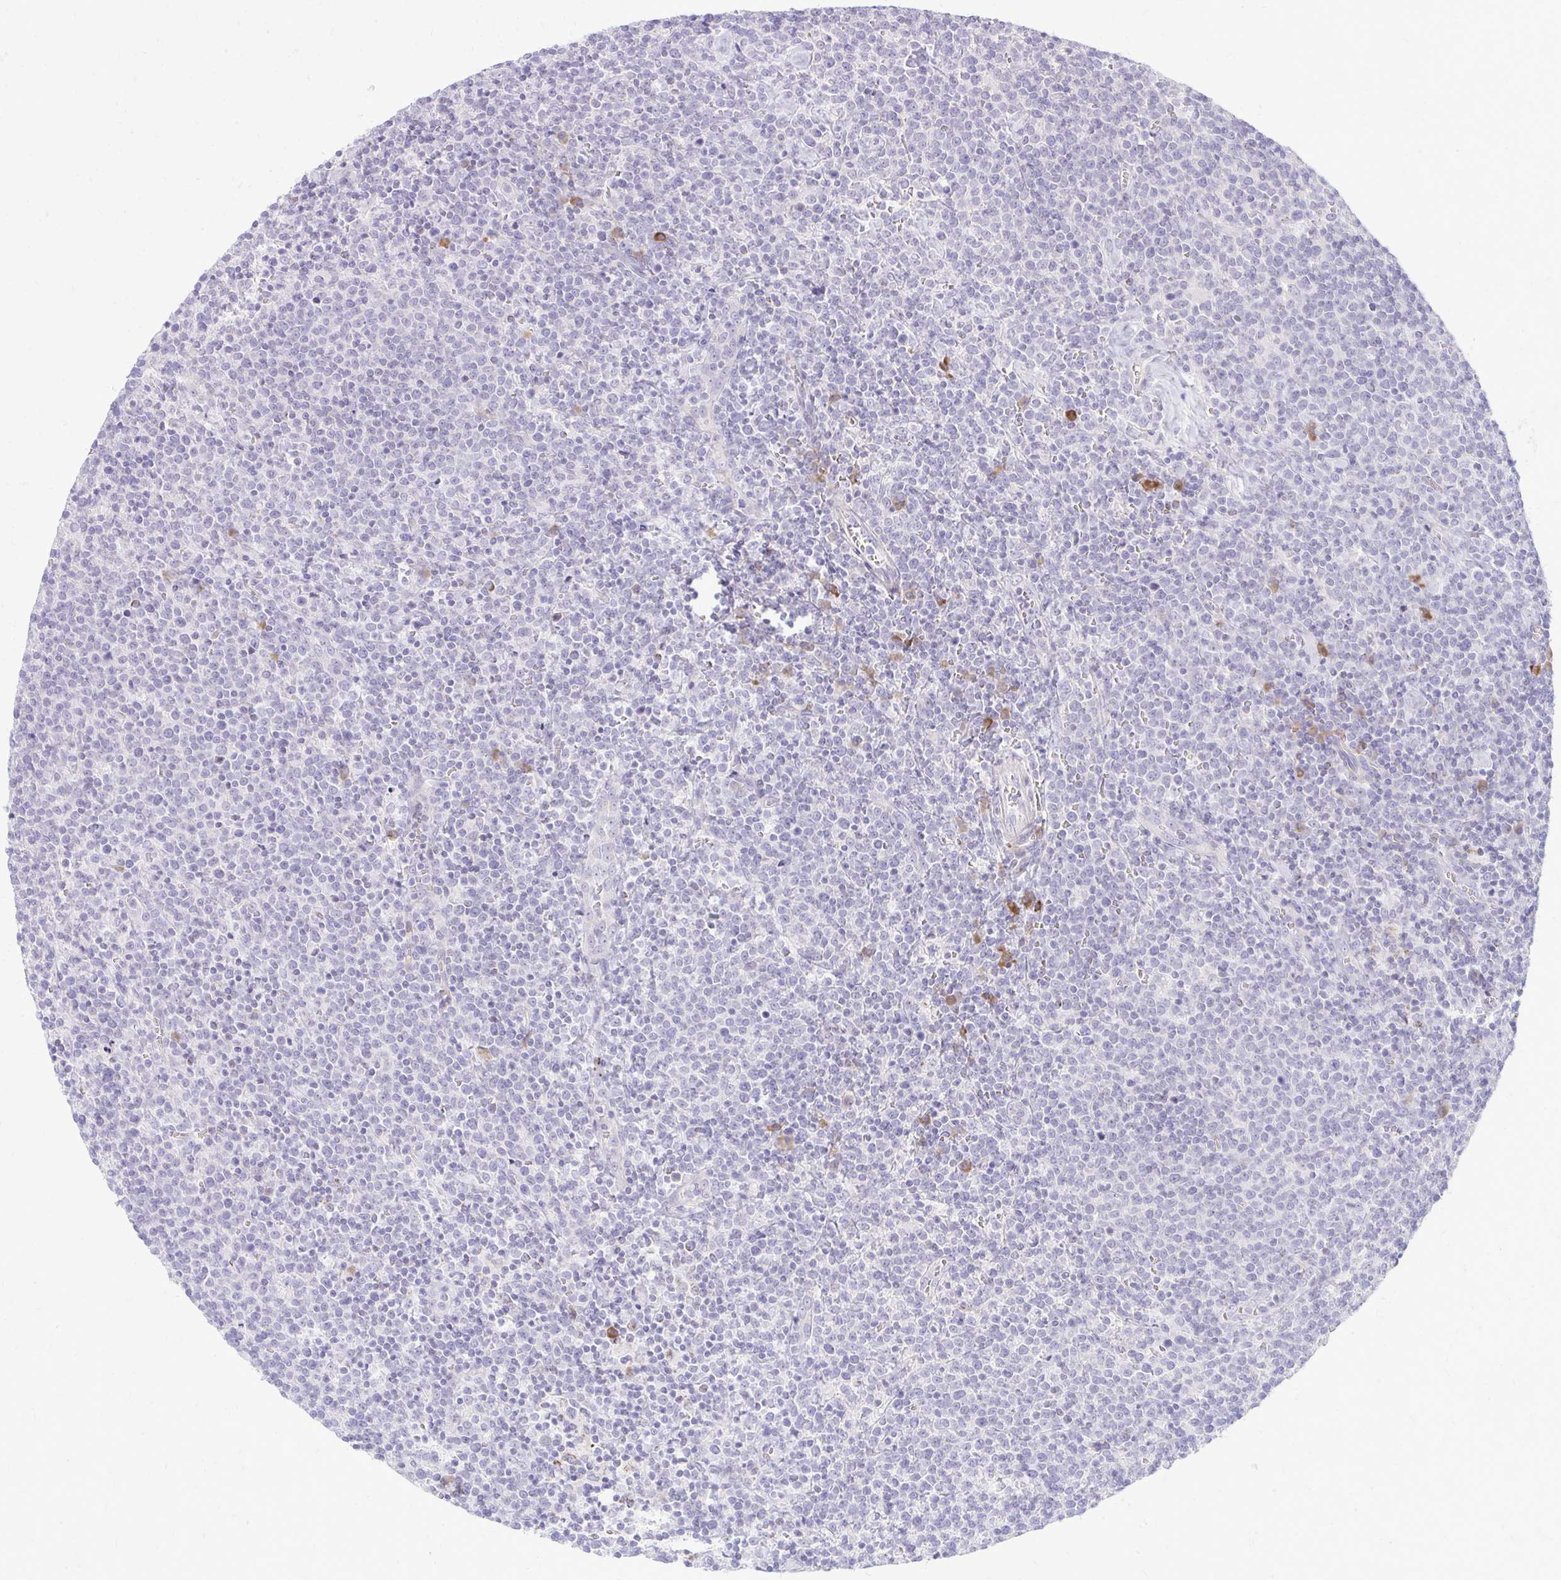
{"staining": {"intensity": "negative", "quantity": "none", "location": "none"}, "tissue": "lymphoma", "cell_type": "Tumor cells", "image_type": "cancer", "snomed": [{"axis": "morphology", "description": "Malignant lymphoma, non-Hodgkin's type, High grade"}, {"axis": "topography", "description": "Lymph node"}], "caption": "Immunohistochemical staining of human lymphoma shows no significant positivity in tumor cells. (Stains: DAB immunohistochemistry (IHC) with hematoxylin counter stain, Microscopy: brightfield microscopy at high magnification).", "gene": "TSPEAR", "patient": {"sex": "male", "age": 61}}